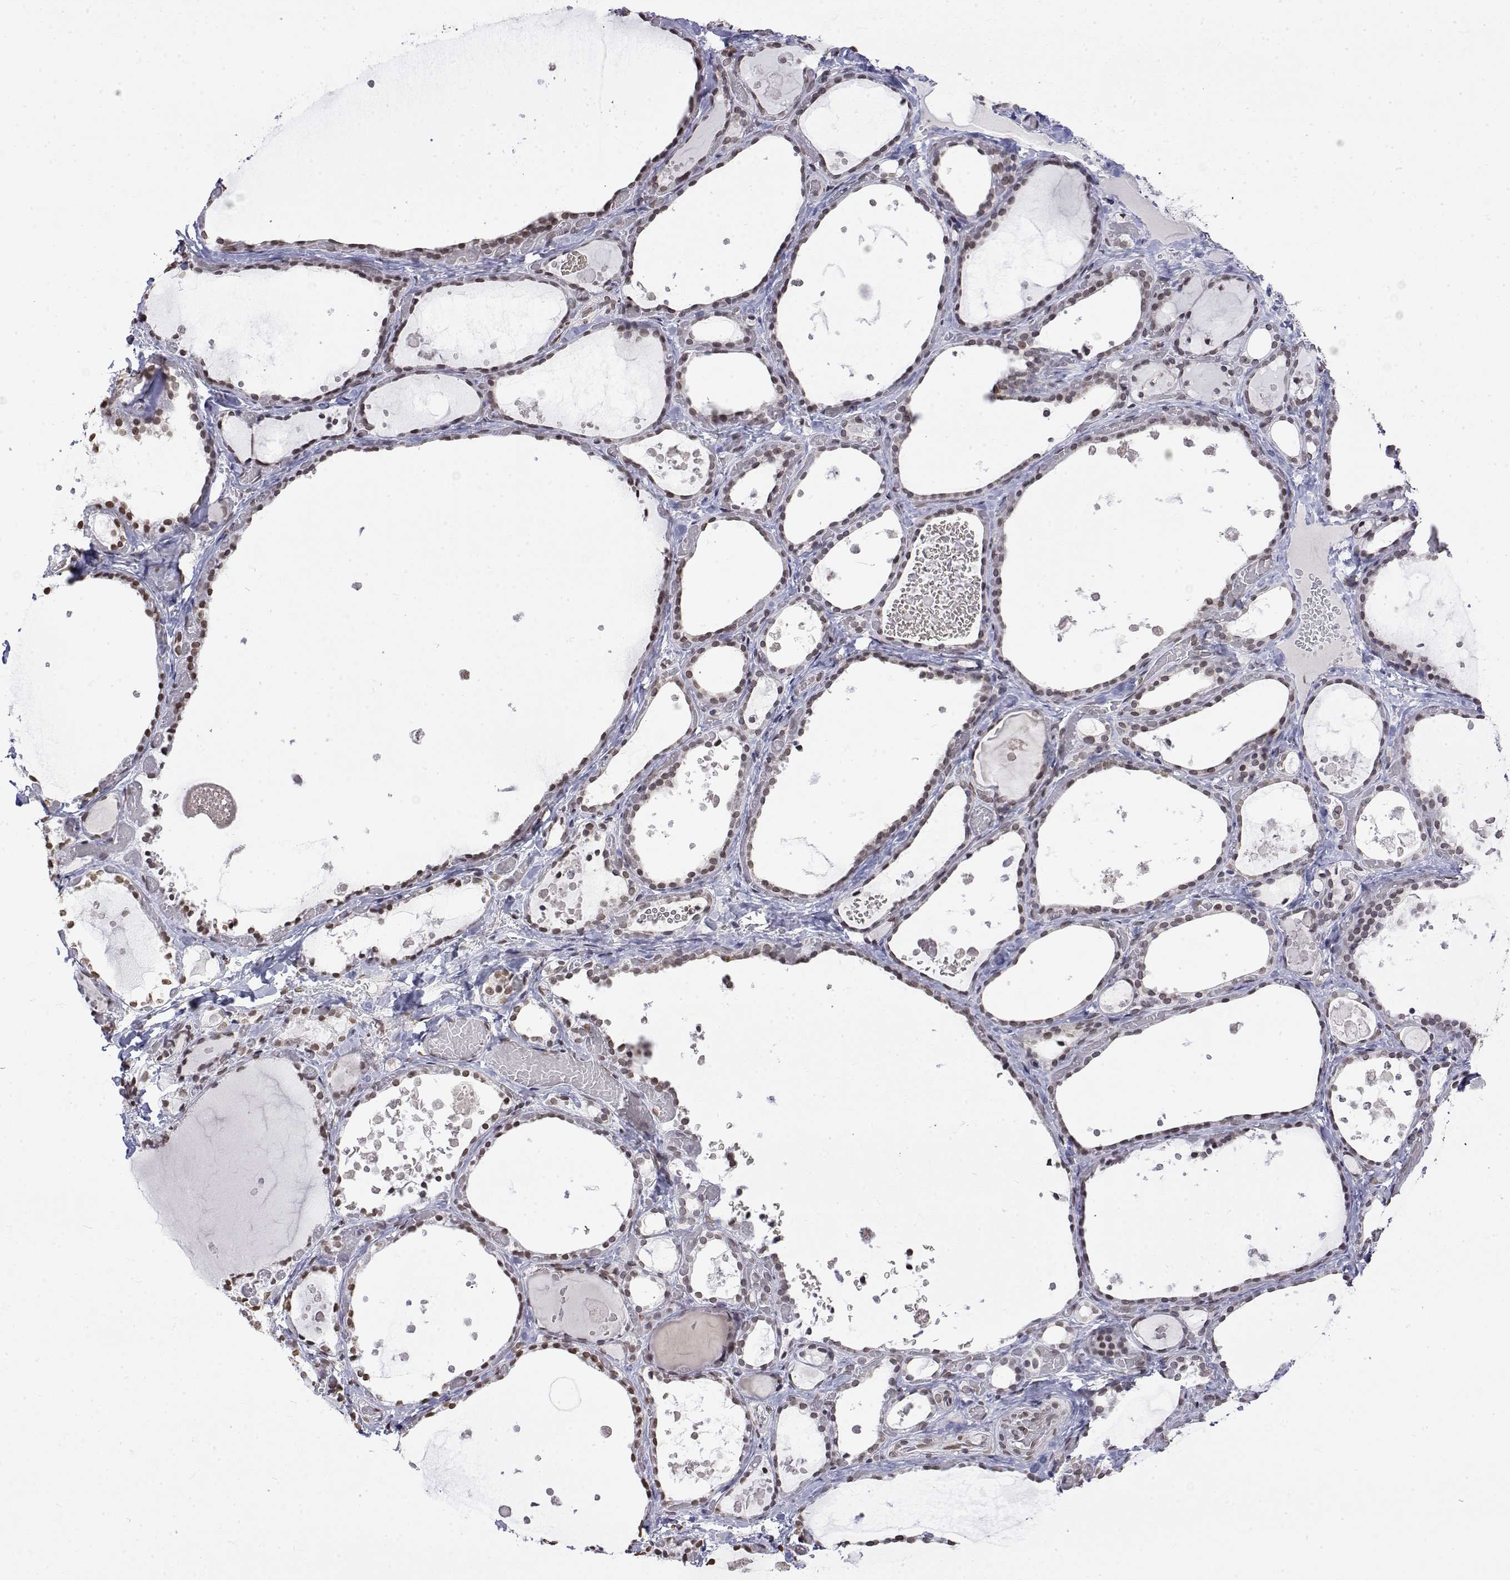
{"staining": {"intensity": "weak", "quantity": ">75%", "location": "nuclear"}, "tissue": "thyroid gland", "cell_type": "Glandular cells", "image_type": "normal", "snomed": [{"axis": "morphology", "description": "Normal tissue, NOS"}, {"axis": "topography", "description": "Thyroid gland"}], "caption": "Thyroid gland stained with IHC displays weak nuclear staining in about >75% of glandular cells.", "gene": "ZNF532", "patient": {"sex": "female", "age": 56}}